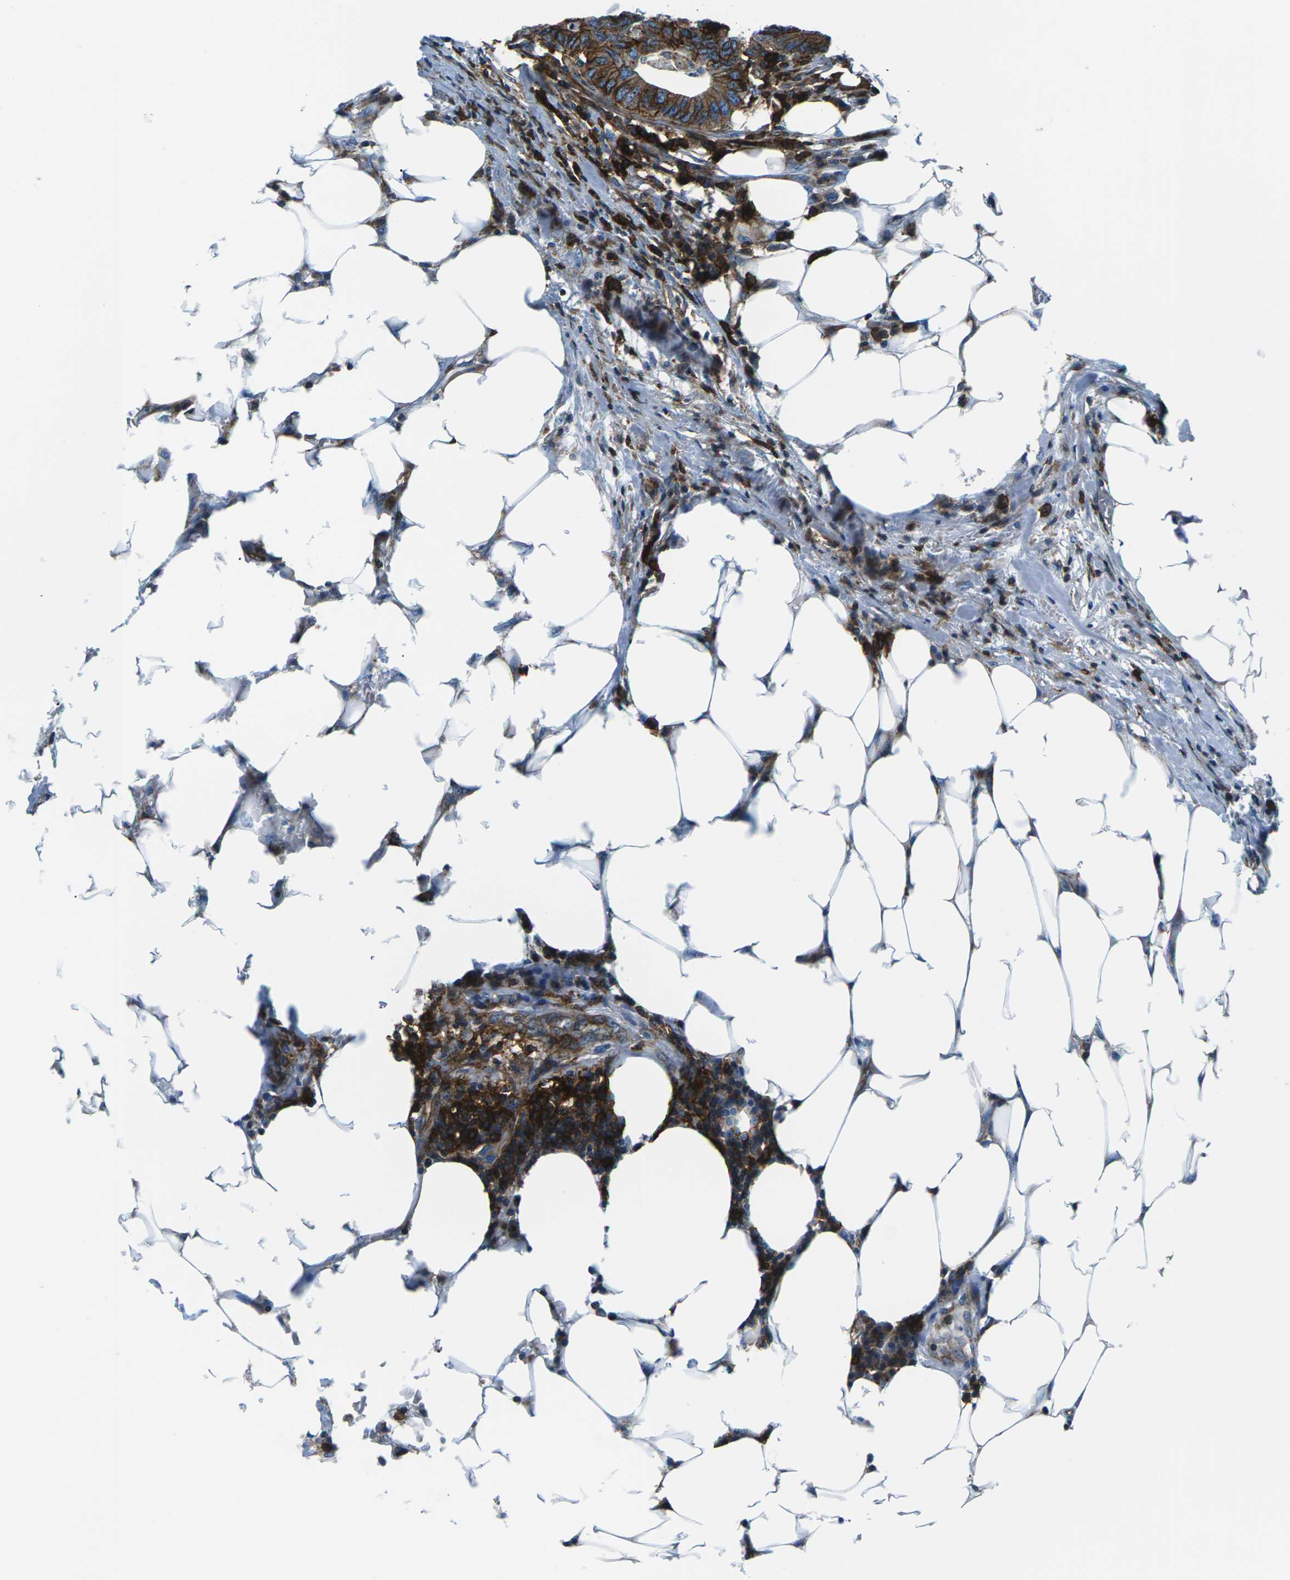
{"staining": {"intensity": "strong", "quantity": ">75%", "location": "cytoplasmic/membranous"}, "tissue": "colorectal cancer", "cell_type": "Tumor cells", "image_type": "cancer", "snomed": [{"axis": "morphology", "description": "Adenocarcinoma, NOS"}, {"axis": "topography", "description": "Colon"}], "caption": "Colorectal adenocarcinoma stained with DAB IHC reveals high levels of strong cytoplasmic/membranous positivity in approximately >75% of tumor cells.", "gene": "SOCS4", "patient": {"sex": "male", "age": 71}}